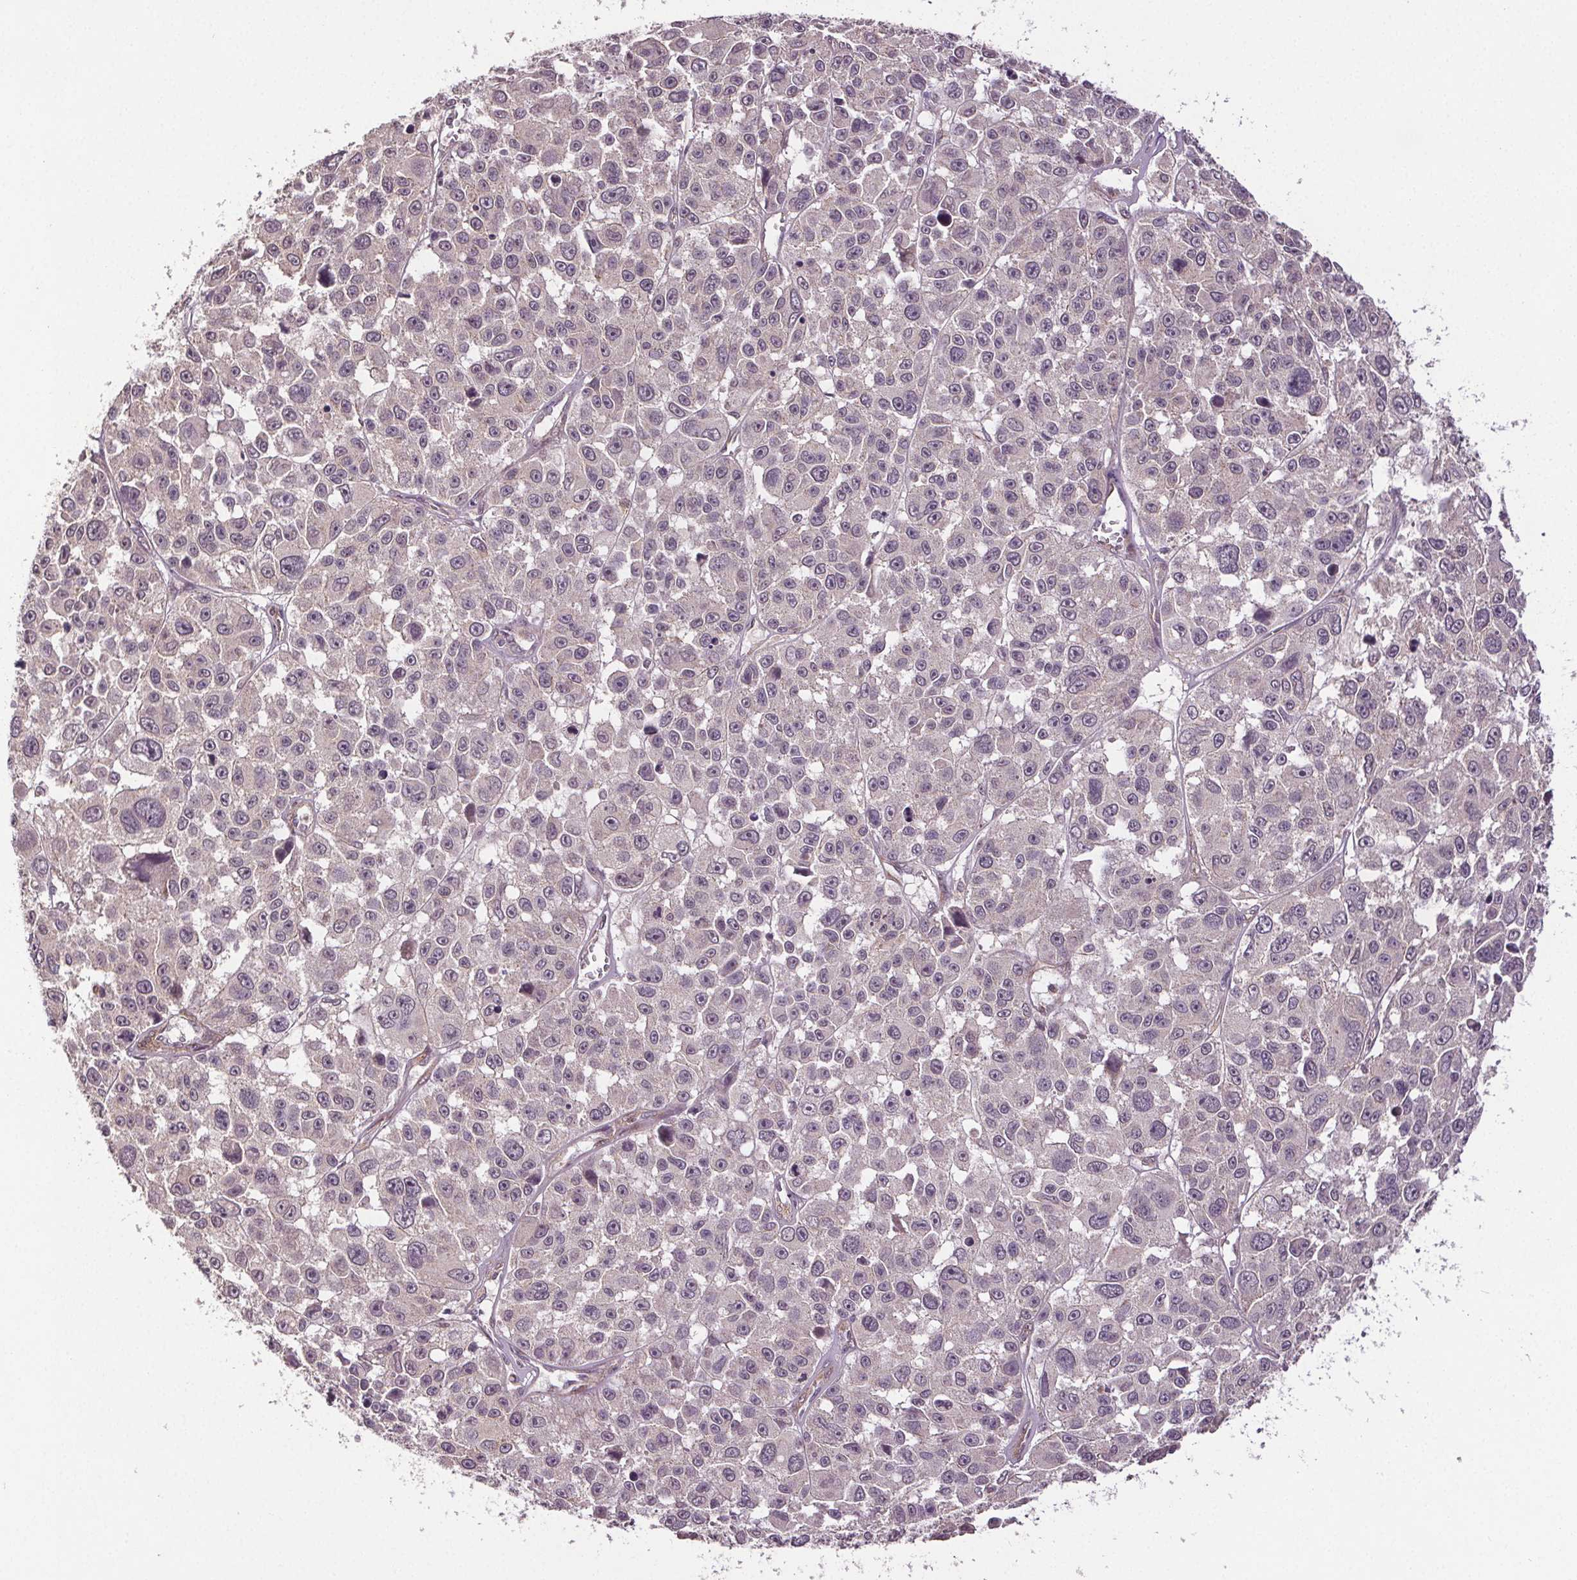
{"staining": {"intensity": "negative", "quantity": "none", "location": "none"}, "tissue": "melanoma", "cell_type": "Tumor cells", "image_type": "cancer", "snomed": [{"axis": "morphology", "description": "Malignant melanoma, NOS"}, {"axis": "topography", "description": "Skin"}], "caption": "The photomicrograph exhibits no staining of tumor cells in melanoma.", "gene": "EPHB3", "patient": {"sex": "female", "age": 66}}